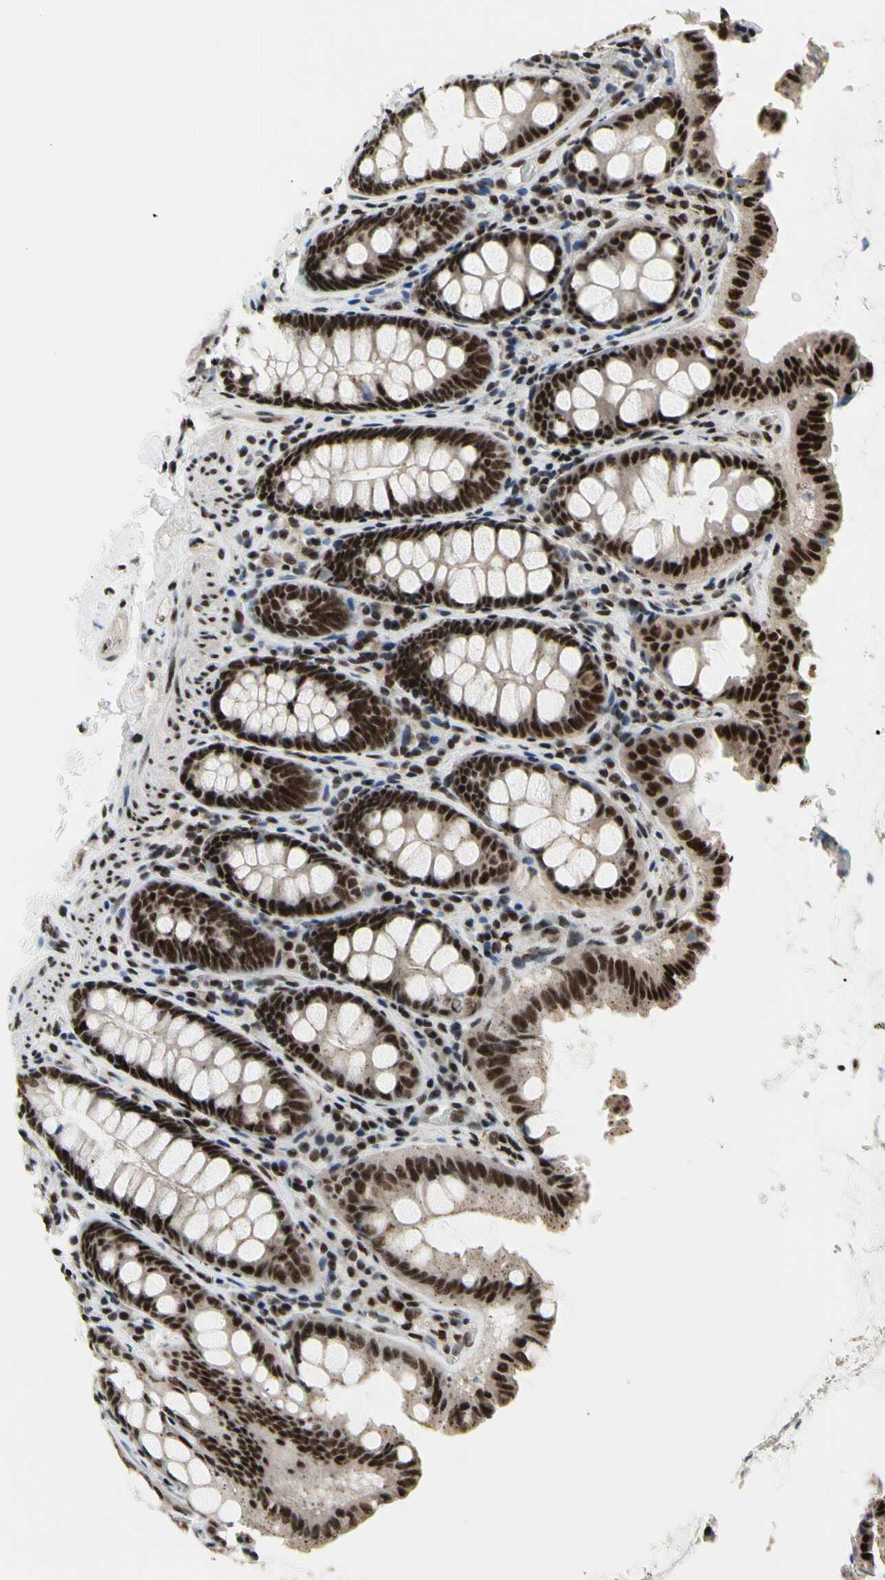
{"staining": {"intensity": "strong", "quantity": ">75%", "location": "nuclear"}, "tissue": "colon", "cell_type": "Endothelial cells", "image_type": "normal", "snomed": [{"axis": "morphology", "description": "Normal tissue, NOS"}, {"axis": "topography", "description": "Colon"}], "caption": "Human colon stained with a brown dye shows strong nuclear positive staining in about >75% of endothelial cells.", "gene": "SRSF11", "patient": {"sex": "female", "age": 61}}